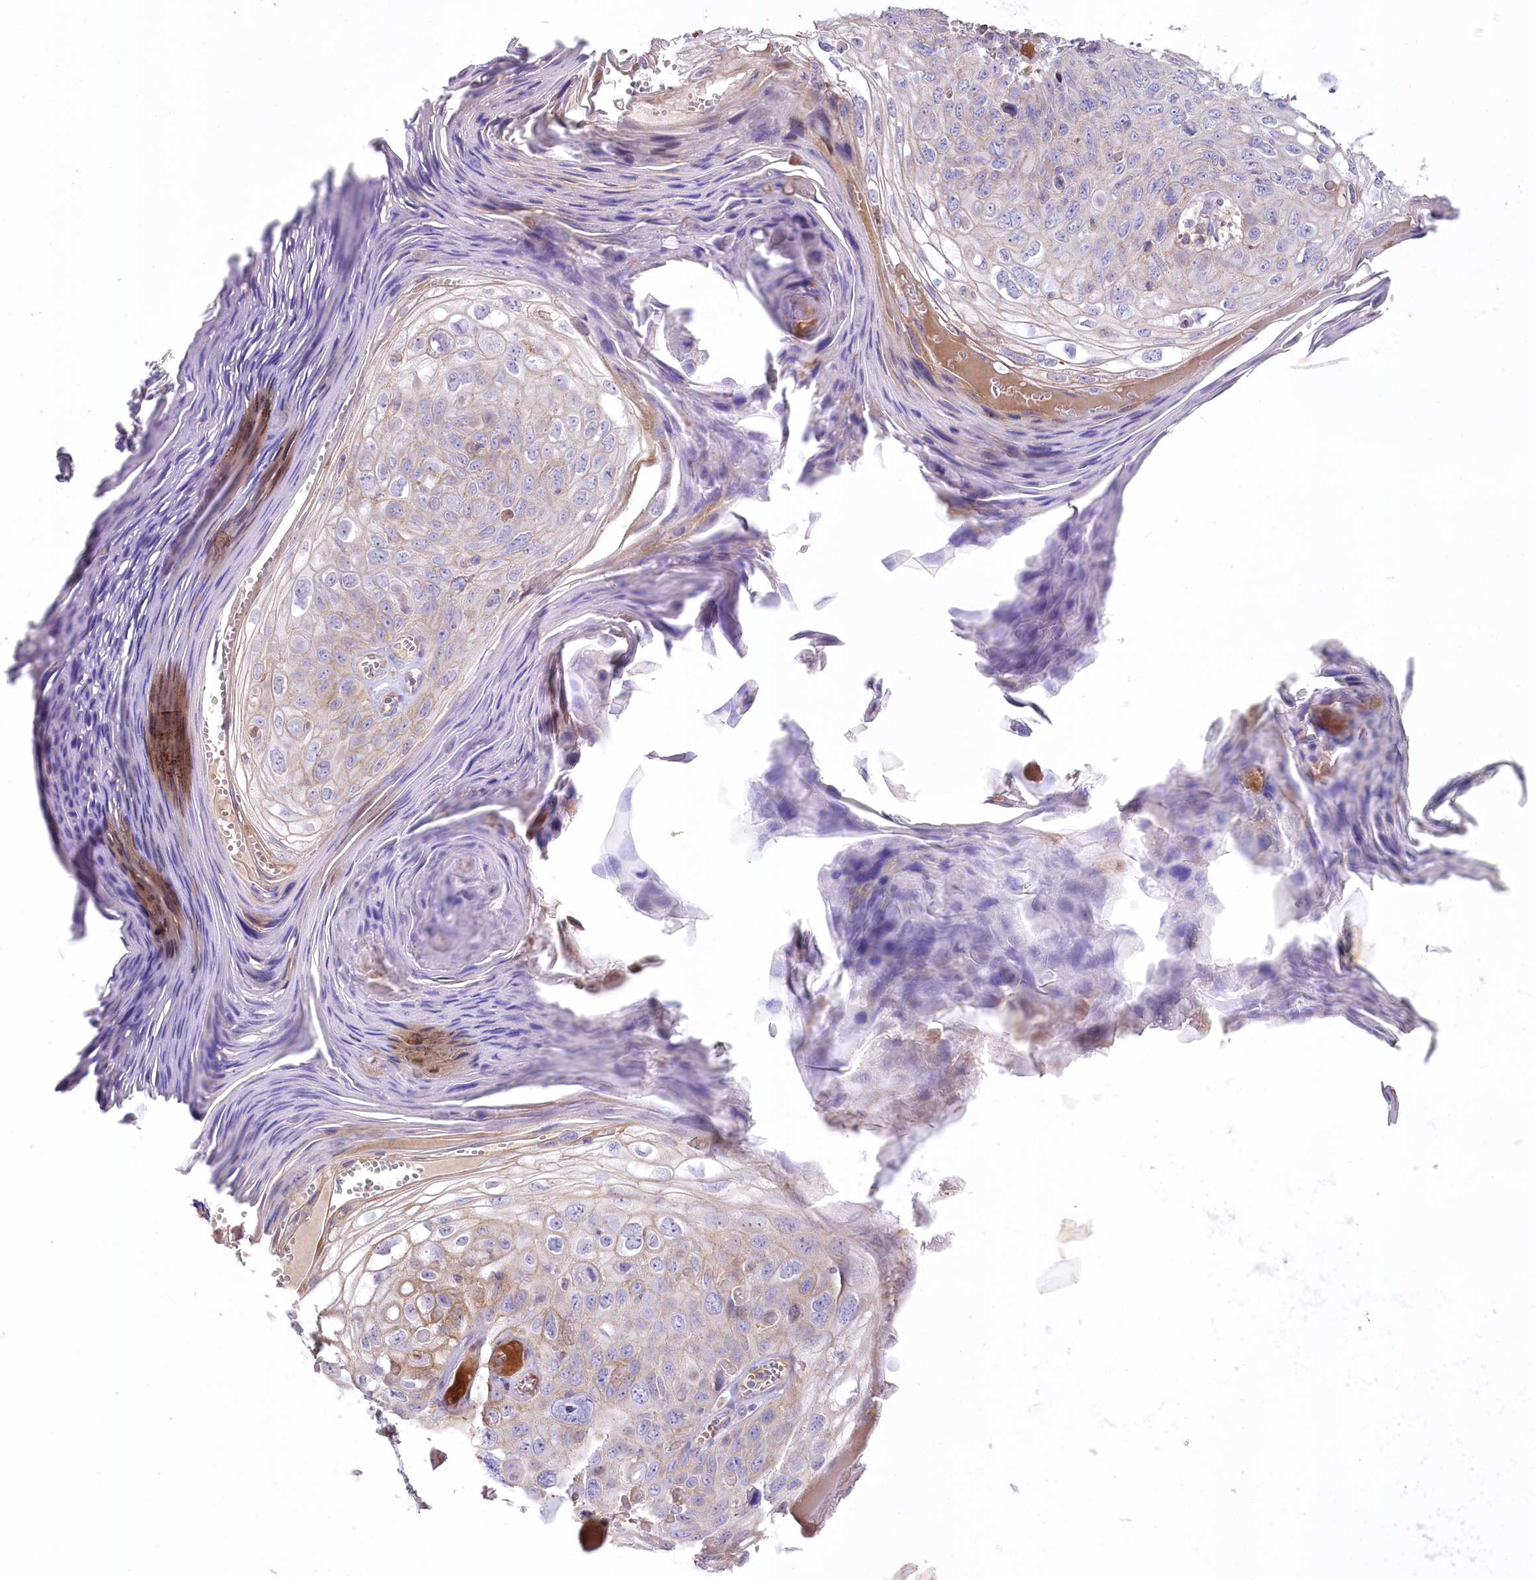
{"staining": {"intensity": "moderate", "quantity": "<25%", "location": "cytoplasmic/membranous"}, "tissue": "skin cancer", "cell_type": "Tumor cells", "image_type": "cancer", "snomed": [{"axis": "morphology", "description": "Squamous cell carcinoma, NOS"}, {"axis": "topography", "description": "Skin"}], "caption": "Moderate cytoplasmic/membranous staining for a protein is present in about <25% of tumor cells of squamous cell carcinoma (skin) using IHC.", "gene": "SLC6A11", "patient": {"sex": "female", "age": 90}}